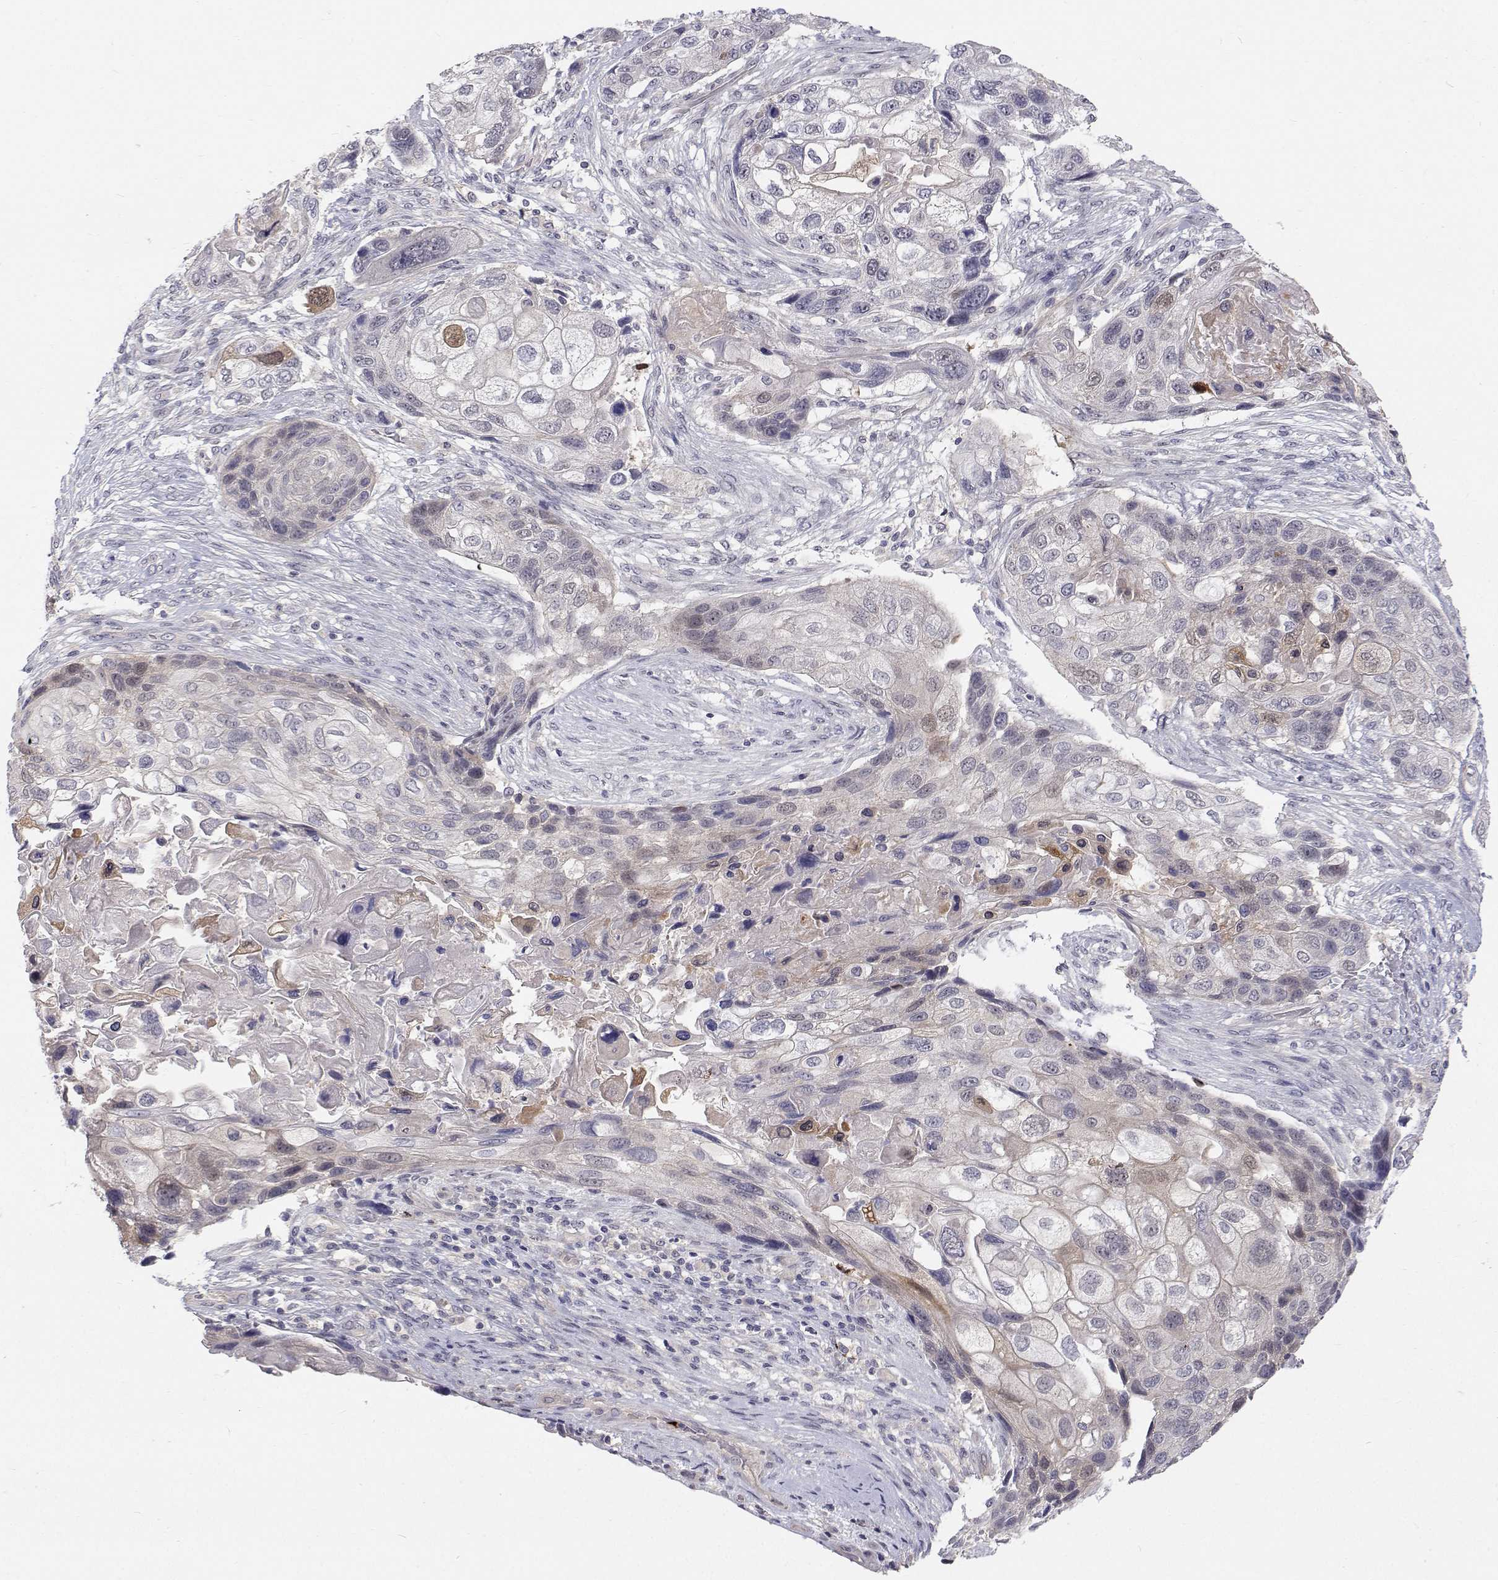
{"staining": {"intensity": "negative", "quantity": "none", "location": "none"}, "tissue": "lung cancer", "cell_type": "Tumor cells", "image_type": "cancer", "snomed": [{"axis": "morphology", "description": "Squamous cell carcinoma, NOS"}, {"axis": "topography", "description": "Lung"}], "caption": "Tumor cells show no significant protein expression in squamous cell carcinoma (lung). (Stains: DAB IHC with hematoxylin counter stain, Microscopy: brightfield microscopy at high magnification).", "gene": "MYPN", "patient": {"sex": "male", "age": 69}}